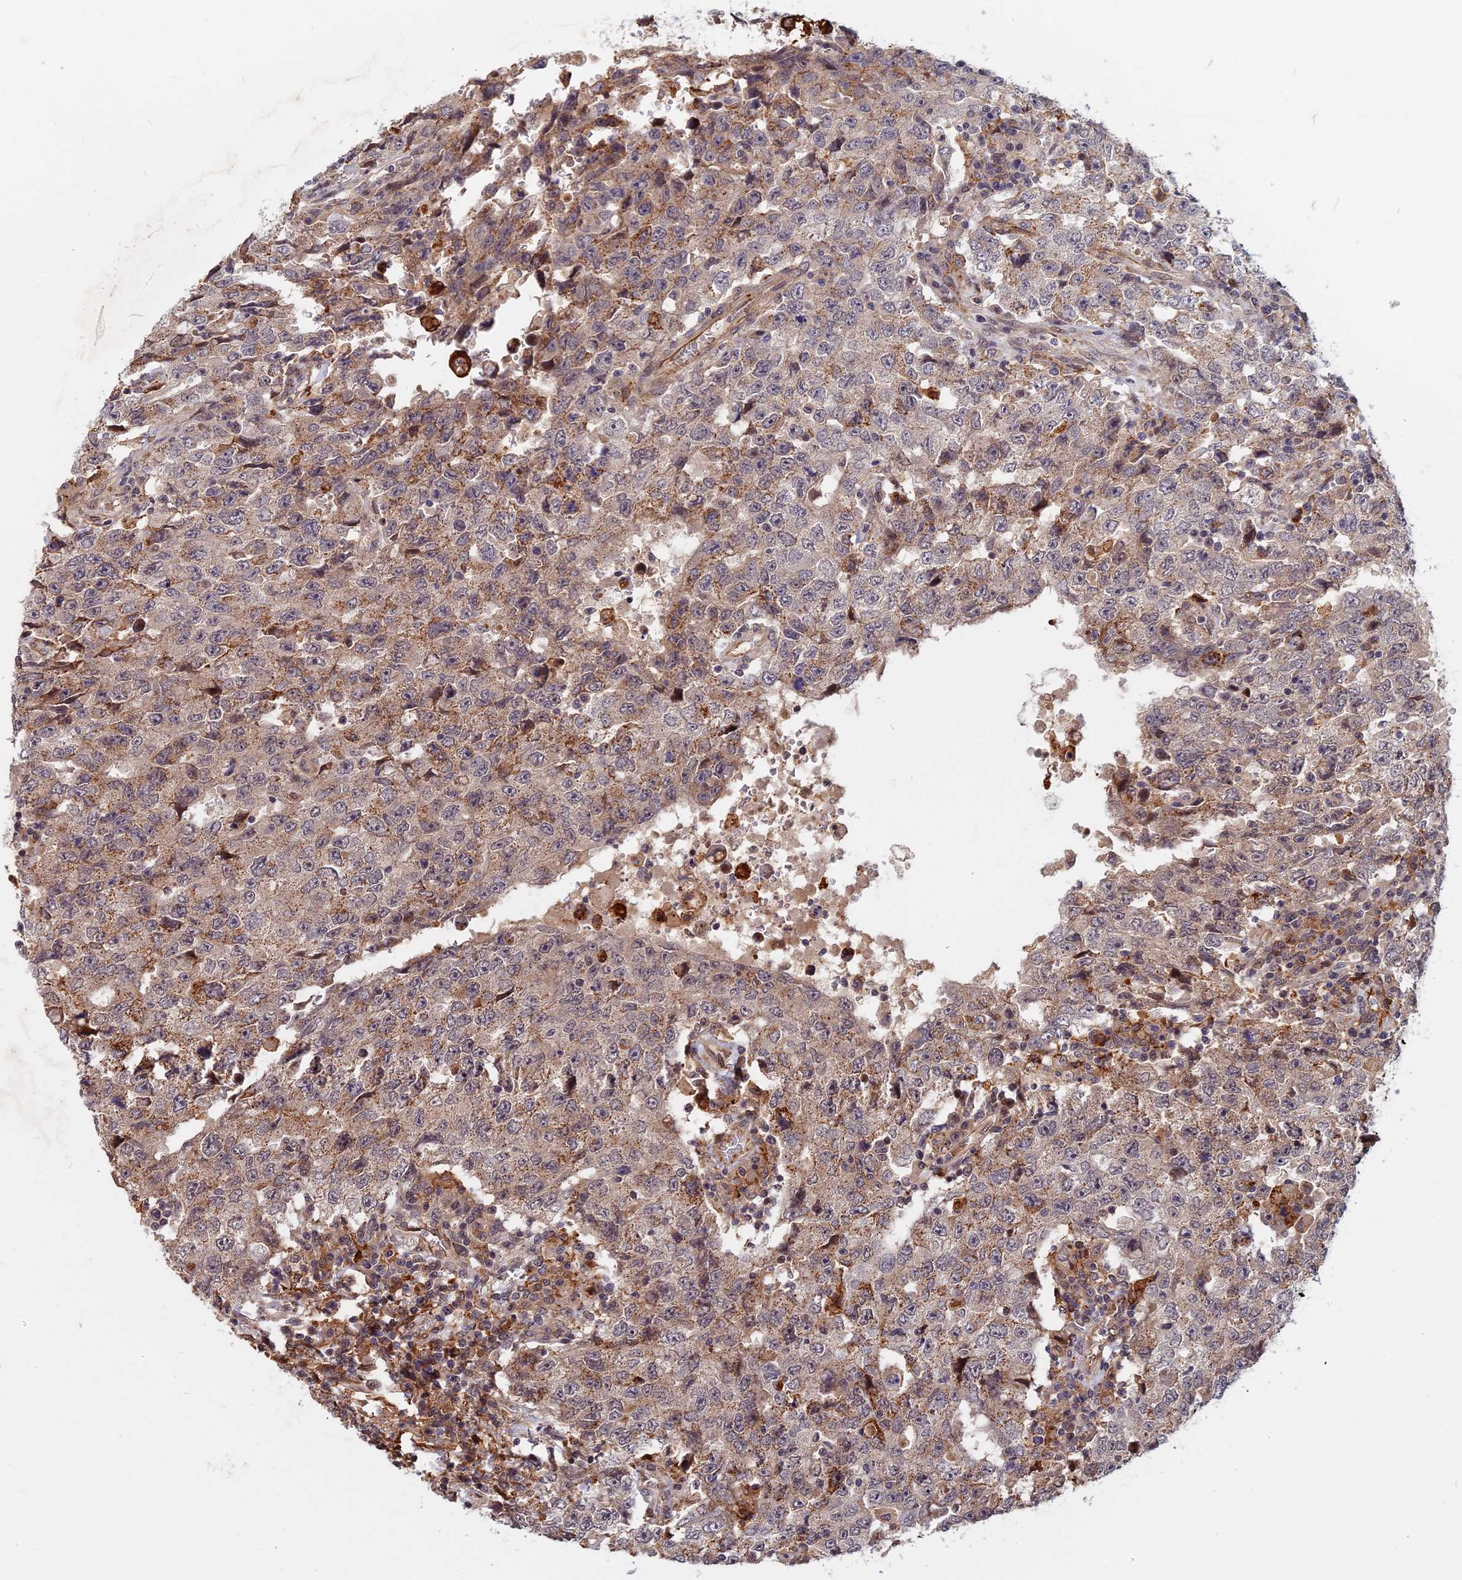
{"staining": {"intensity": "weak", "quantity": "25%-75%", "location": "cytoplasmic/membranous"}, "tissue": "testis cancer", "cell_type": "Tumor cells", "image_type": "cancer", "snomed": [{"axis": "morphology", "description": "Carcinoma, Embryonal, NOS"}, {"axis": "topography", "description": "Testis"}], "caption": "The histopathology image exhibits staining of embryonal carcinoma (testis), revealing weak cytoplasmic/membranous protein positivity (brown color) within tumor cells.", "gene": "SPG11", "patient": {"sex": "male", "age": 26}}